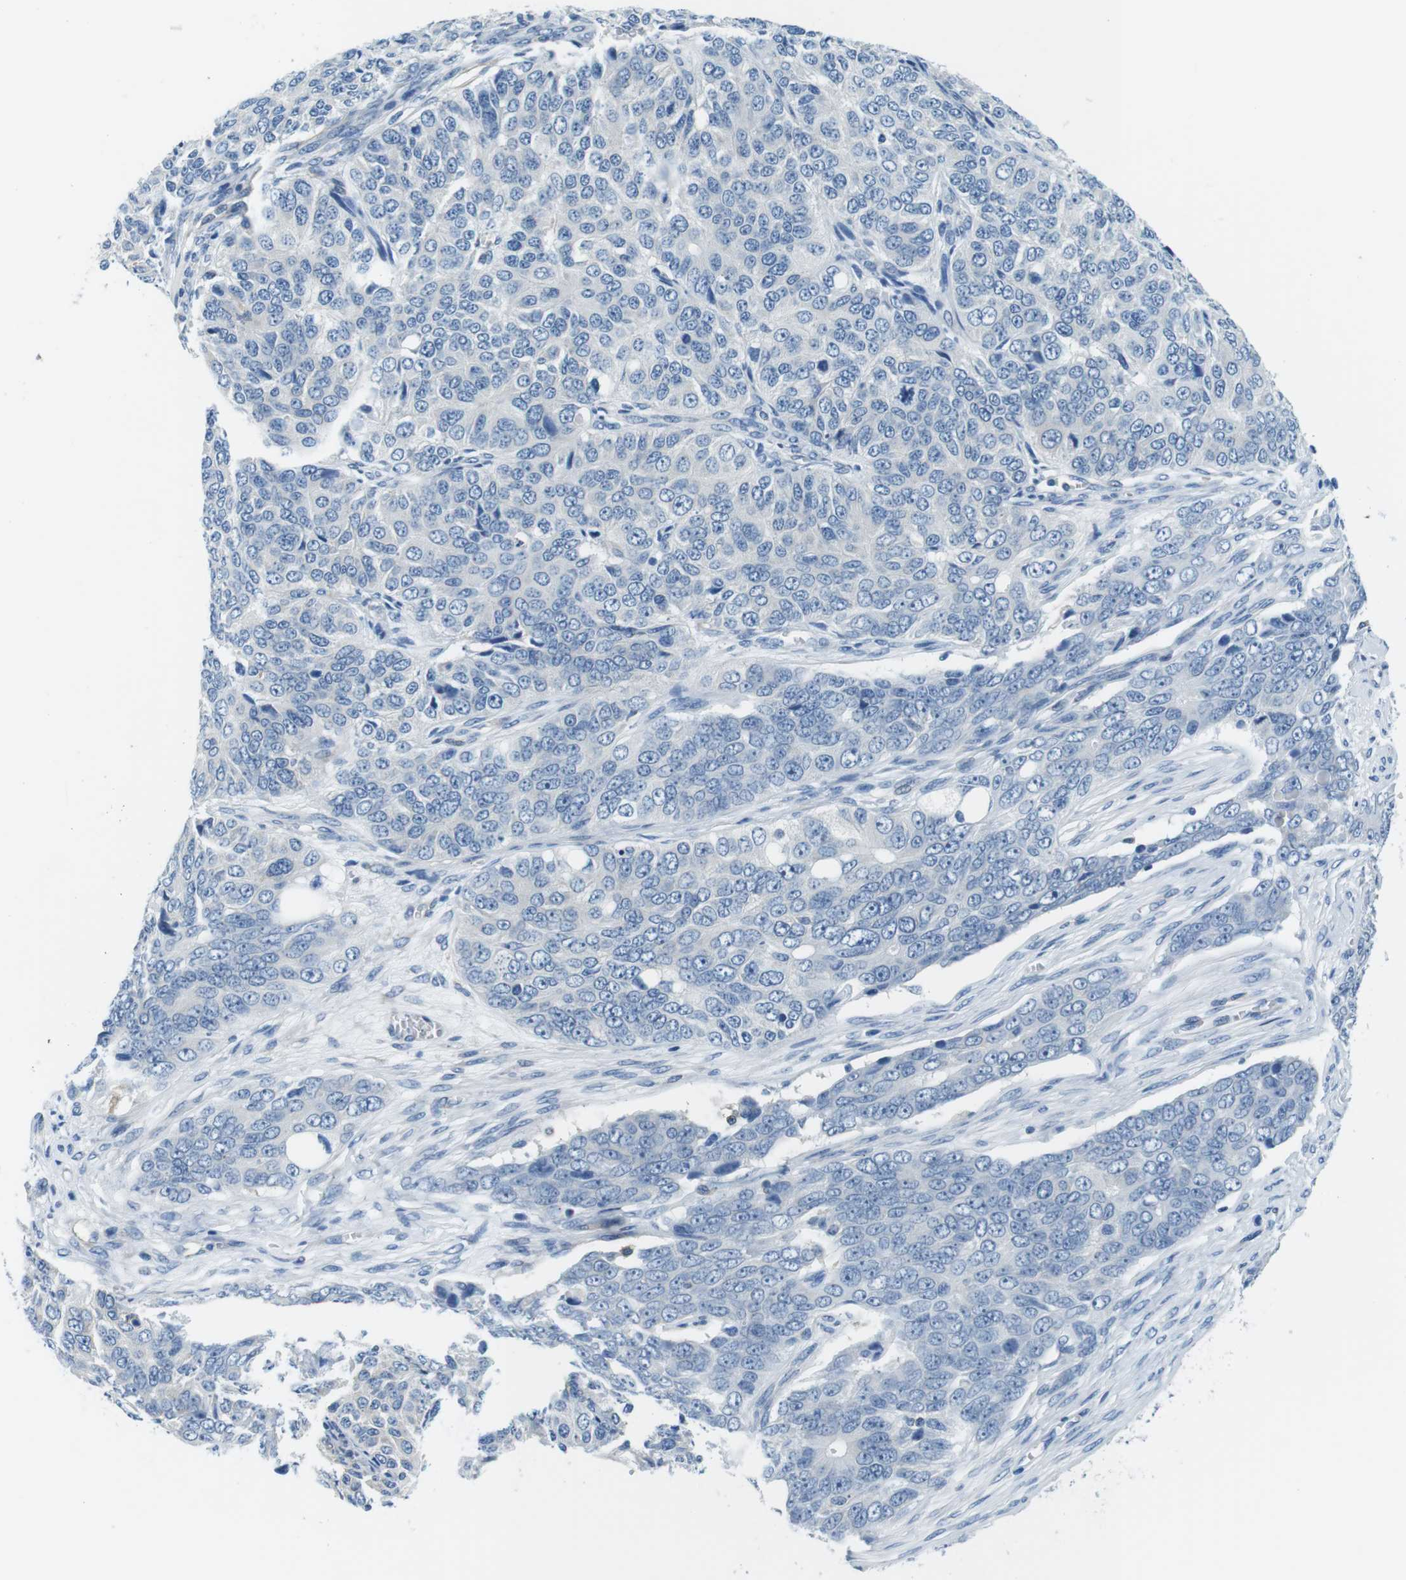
{"staining": {"intensity": "negative", "quantity": "none", "location": "none"}, "tissue": "ovarian cancer", "cell_type": "Tumor cells", "image_type": "cancer", "snomed": [{"axis": "morphology", "description": "Carcinoma, endometroid"}, {"axis": "topography", "description": "Ovary"}], "caption": "Human ovarian cancer stained for a protein using immunohistochemistry (IHC) displays no positivity in tumor cells.", "gene": "EIF2B5", "patient": {"sex": "female", "age": 51}}